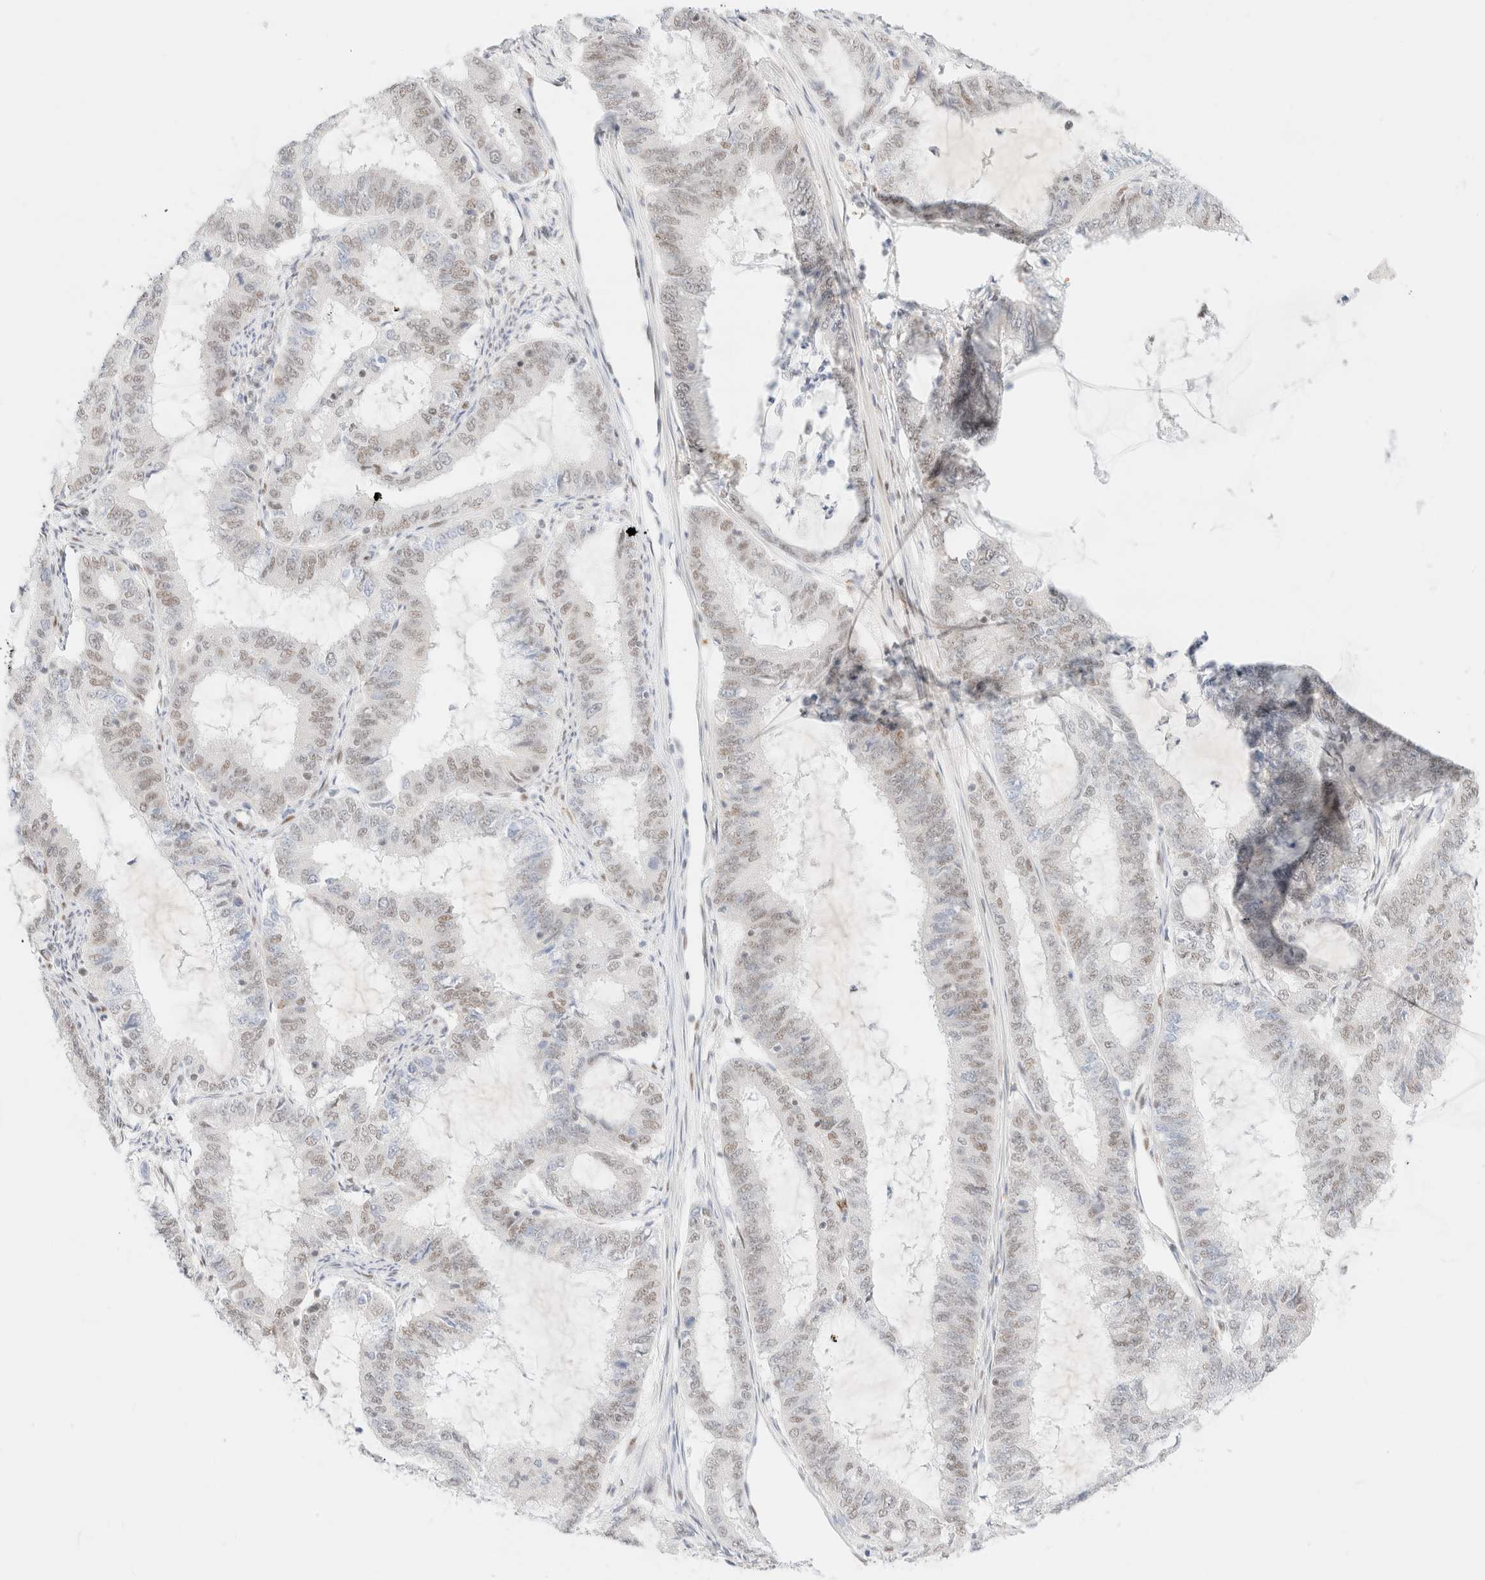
{"staining": {"intensity": "weak", "quantity": ">75%", "location": "nuclear"}, "tissue": "endometrial cancer", "cell_type": "Tumor cells", "image_type": "cancer", "snomed": [{"axis": "morphology", "description": "Adenocarcinoma, NOS"}, {"axis": "topography", "description": "Endometrium"}], "caption": "Protein analysis of adenocarcinoma (endometrial) tissue reveals weak nuclear positivity in approximately >75% of tumor cells. The staining was performed using DAB, with brown indicating positive protein expression. Nuclei are stained blue with hematoxylin.", "gene": "CIC", "patient": {"sex": "female", "age": 51}}